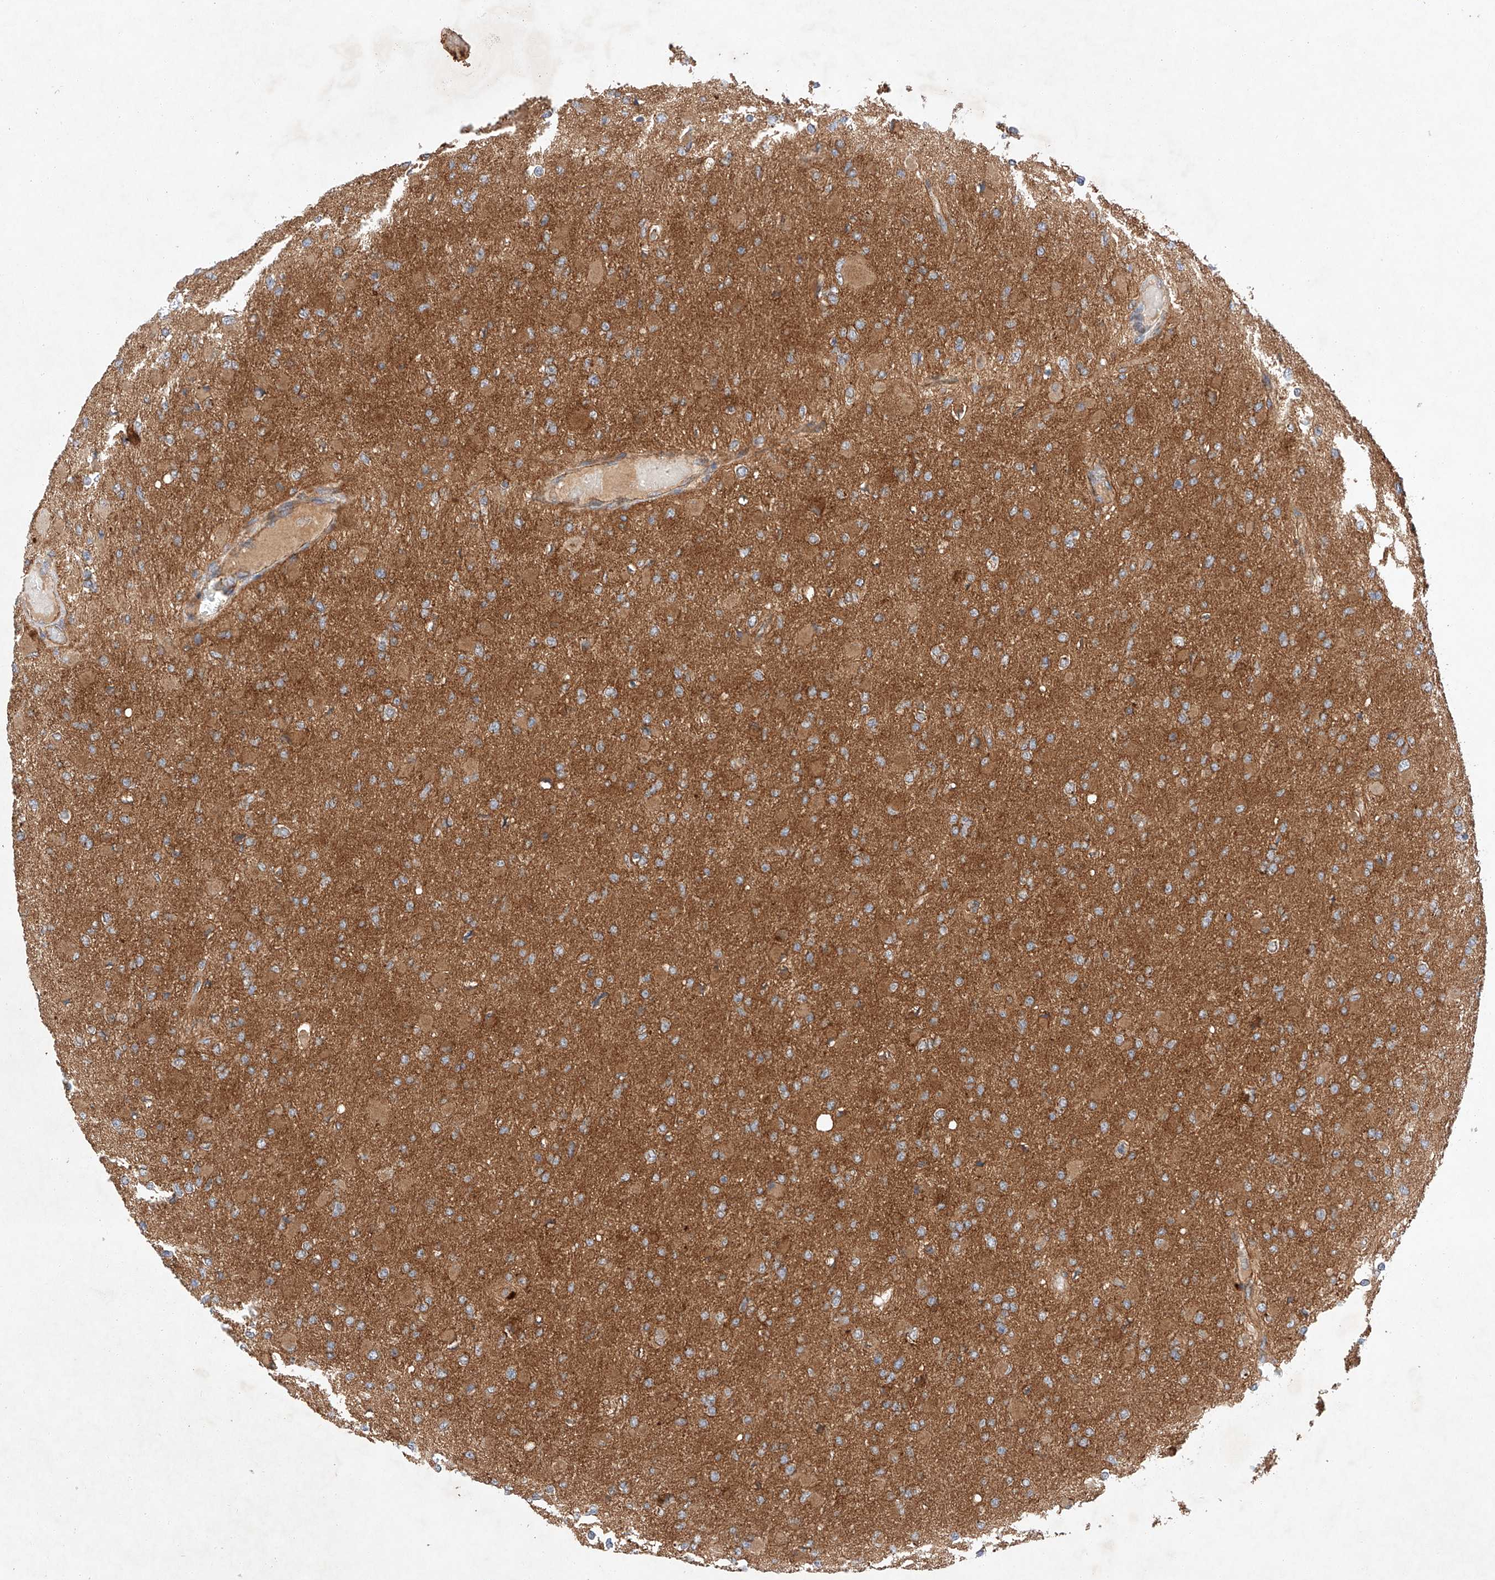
{"staining": {"intensity": "moderate", "quantity": ">75%", "location": "cytoplasmic/membranous"}, "tissue": "glioma", "cell_type": "Tumor cells", "image_type": "cancer", "snomed": [{"axis": "morphology", "description": "Glioma, malignant, High grade"}, {"axis": "topography", "description": "Cerebral cortex"}], "caption": "A brown stain labels moderate cytoplasmic/membranous expression of a protein in human glioma tumor cells. The staining was performed using DAB (3,3'-diaminobenzidine) to visualize the protein expression in brown, while the nuclei were stained in blue with hematoxylin (Magnification: 20x).", "gene": "RAB23", "patient": {"sex": "female", "age": 36}}